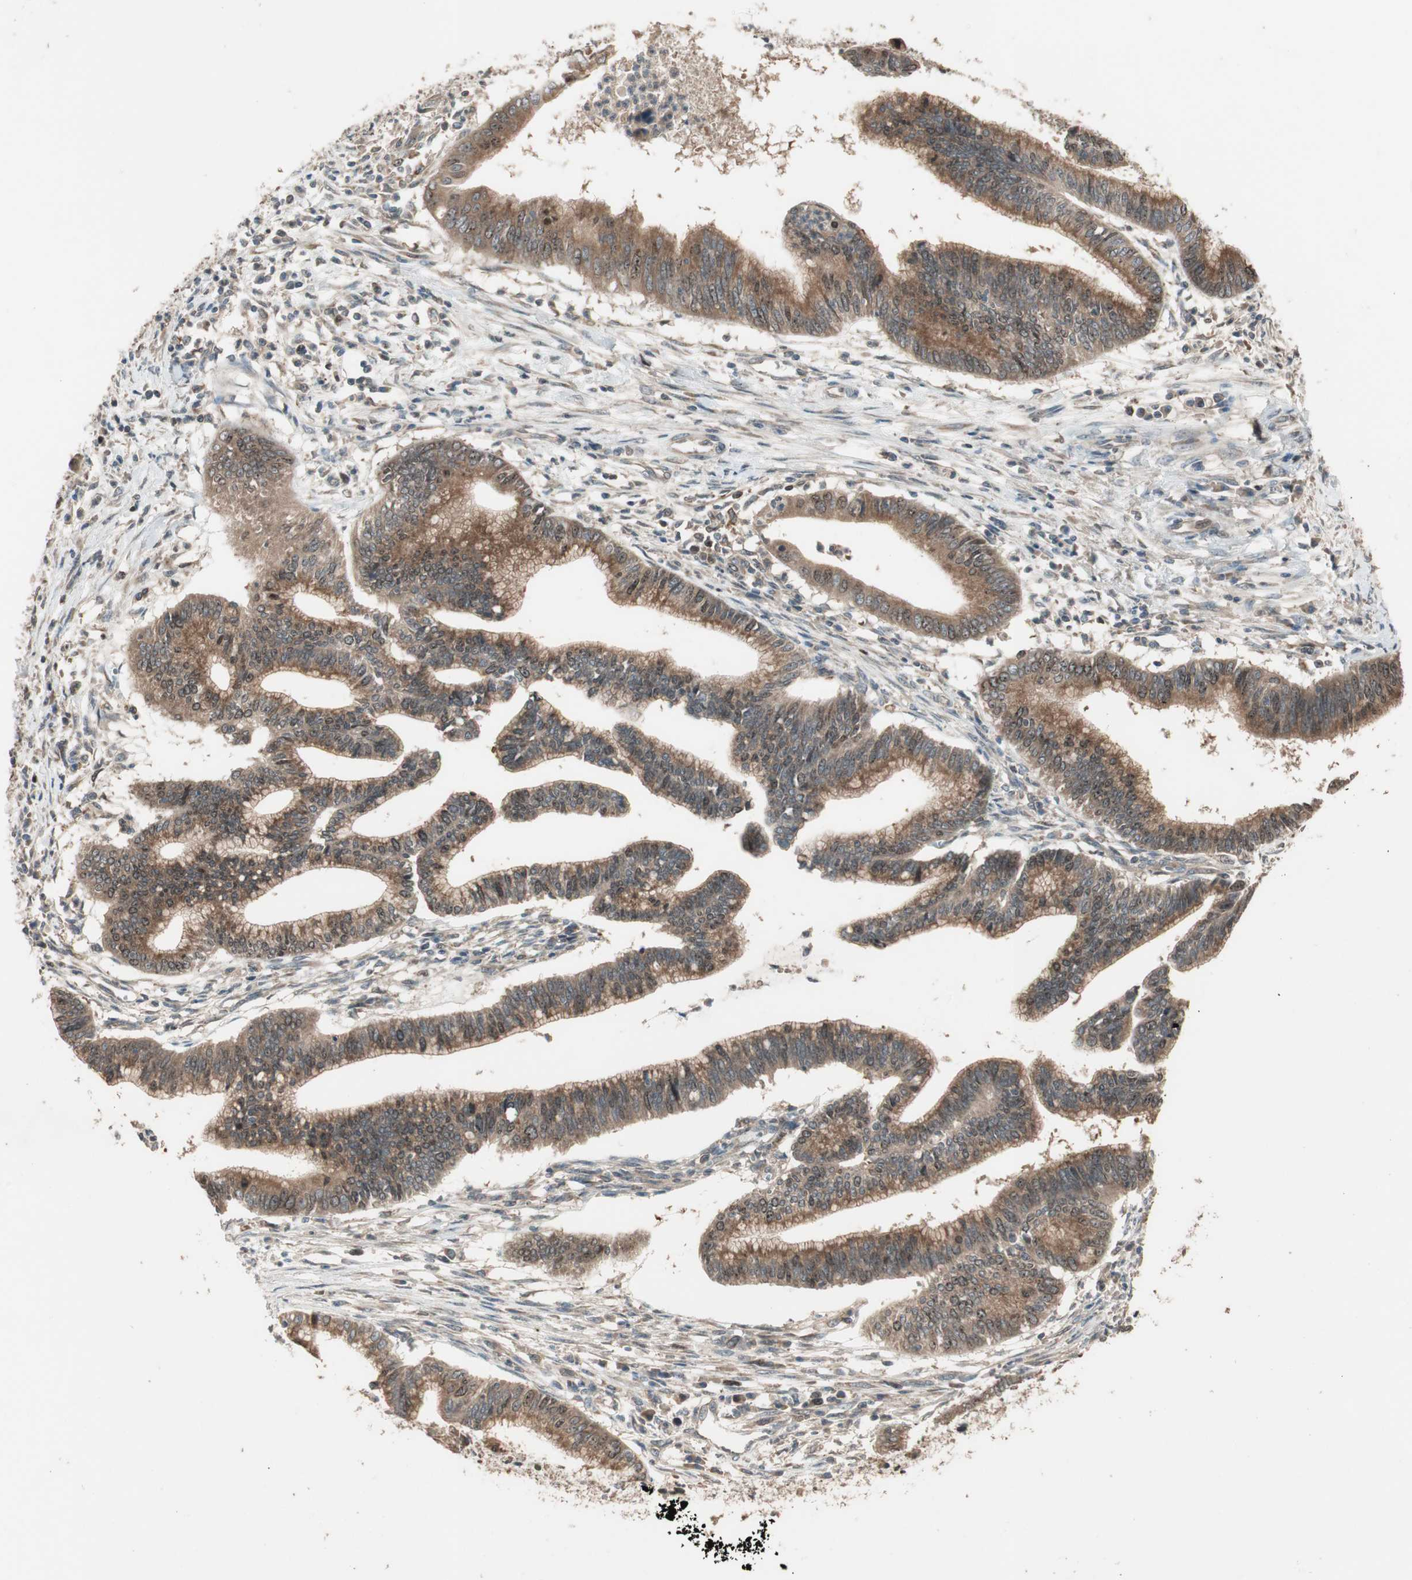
{"staining": {"intensity": "moderate", "quantity": ">75%", "location": "cytoplasmic/membranous"}, "tissue": "cervical cancer", "cell_type": "Tumor cells", "image_type": "cancer", "snomed": [{"axis": "morphology", "description": "Adenocarcinoma, NOS"}, {"axis": "topography", "description": "Cervix"}], "caption": "Cervical cancer (adenocarcinoma) stained for a protein (brown) demonstrates moderate cytoplasmic/membranous positive staining in about >75% of tumor cells.", "gene": "ATP6AP2", "patient": {"sex": "female", "age": 36}}